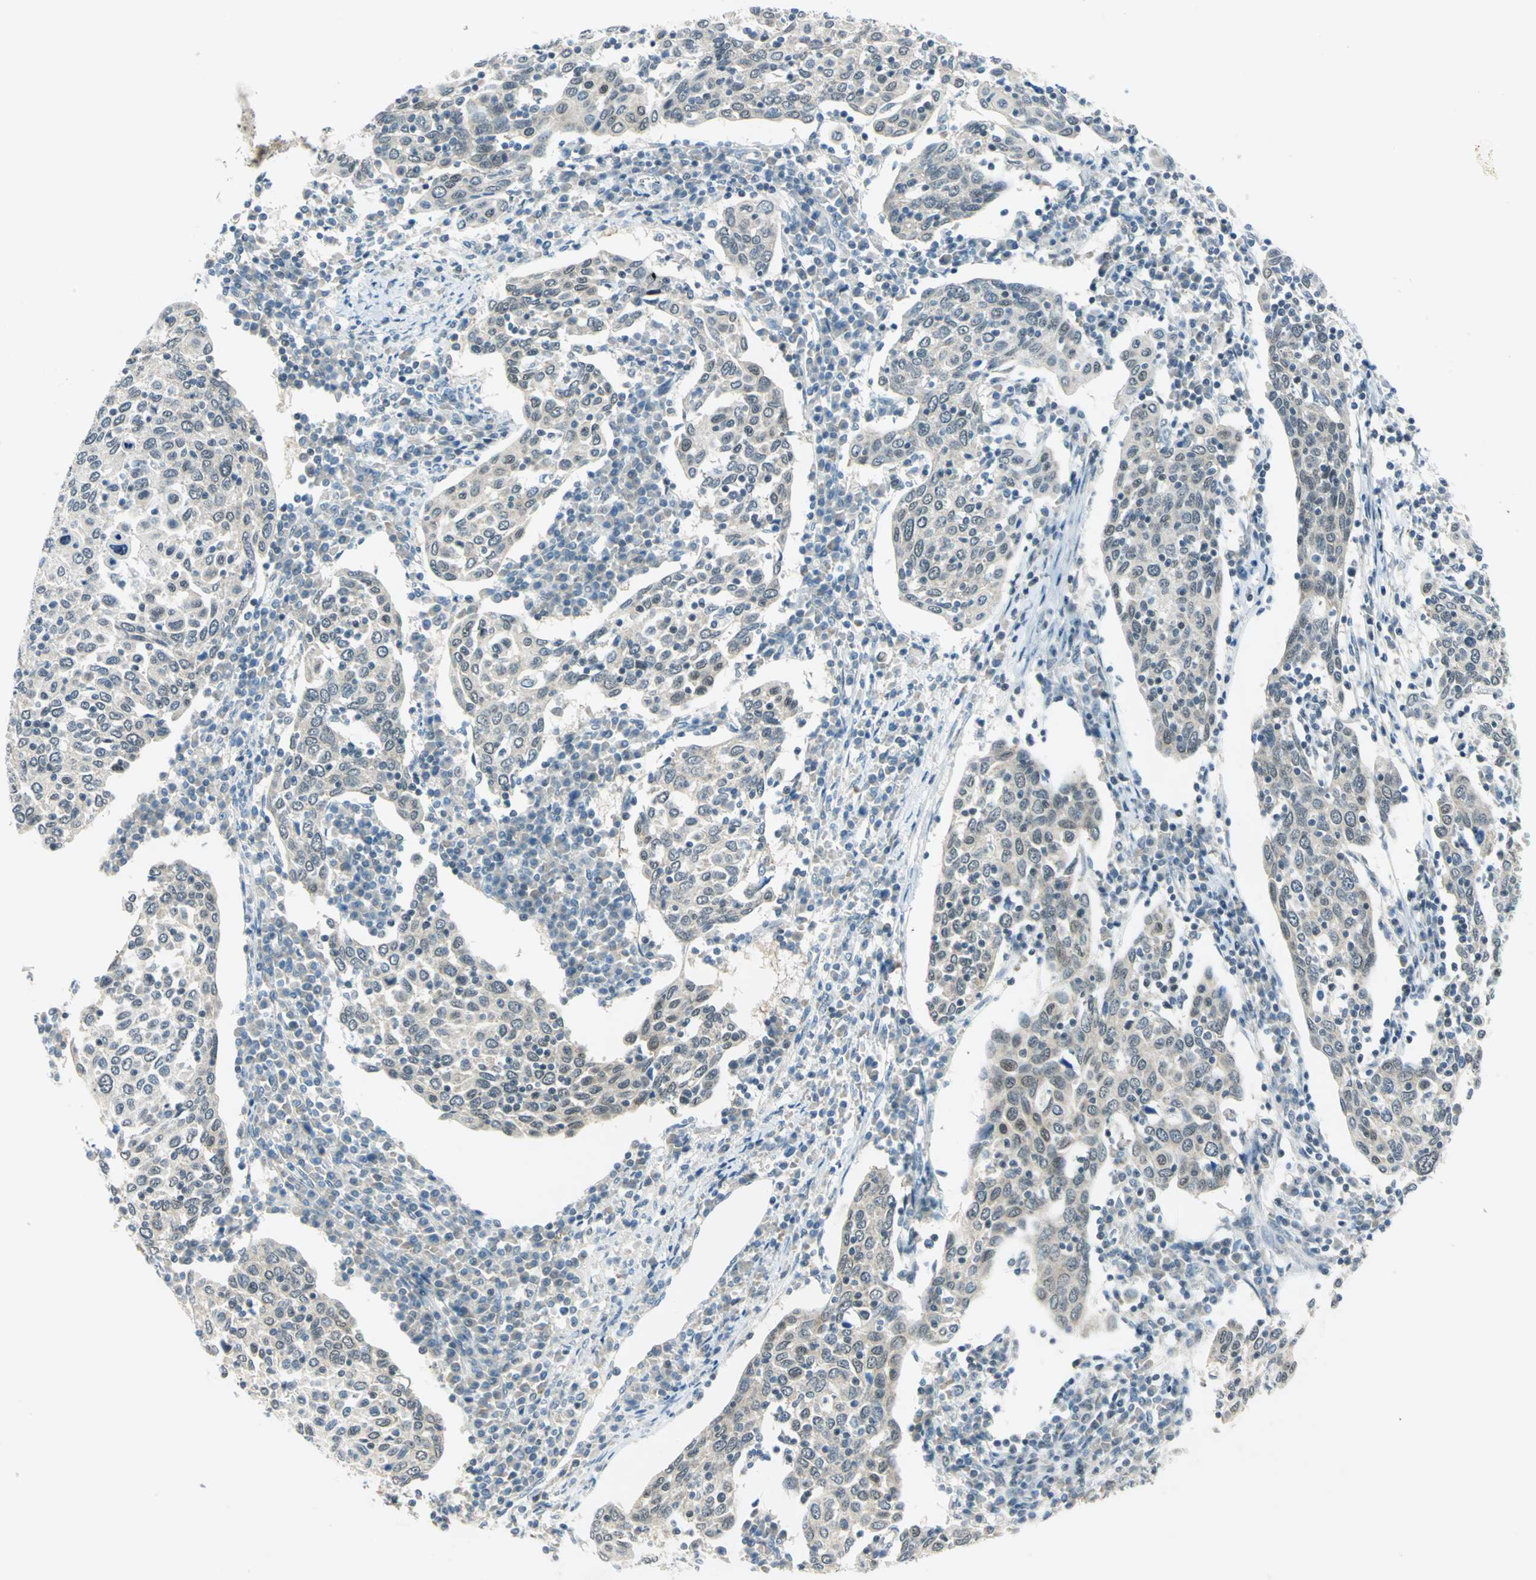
{"staining": {"intensity": "weak", "quantity": ">75%", "location": "cytoplasmic/membranous"}, "tissue": "cervical cancer", "cell_type": "Tumor cells", "image_type": "cancer", "snomed": [{"axis": "morphology", "description": "Squamous cell carcinoma, NOS"}, {"axis": "topography", "description": "Cervix"}], "caption": "Immunohistochemistry (IHC) staining of cervical cancer (squamous cell carcinoma), which demonstrates low levels of weak cytoplasmic/membranous positivity in about >75% of tumor cells indicating weak cytoplasmic/membranous protein expression. The staining was performed using DAB (brown) for protein detection and nuclei were counterstained in hematoxylin (blue).", "gene": "PIN1", "patient": {"sex": "female", "age": 40}}